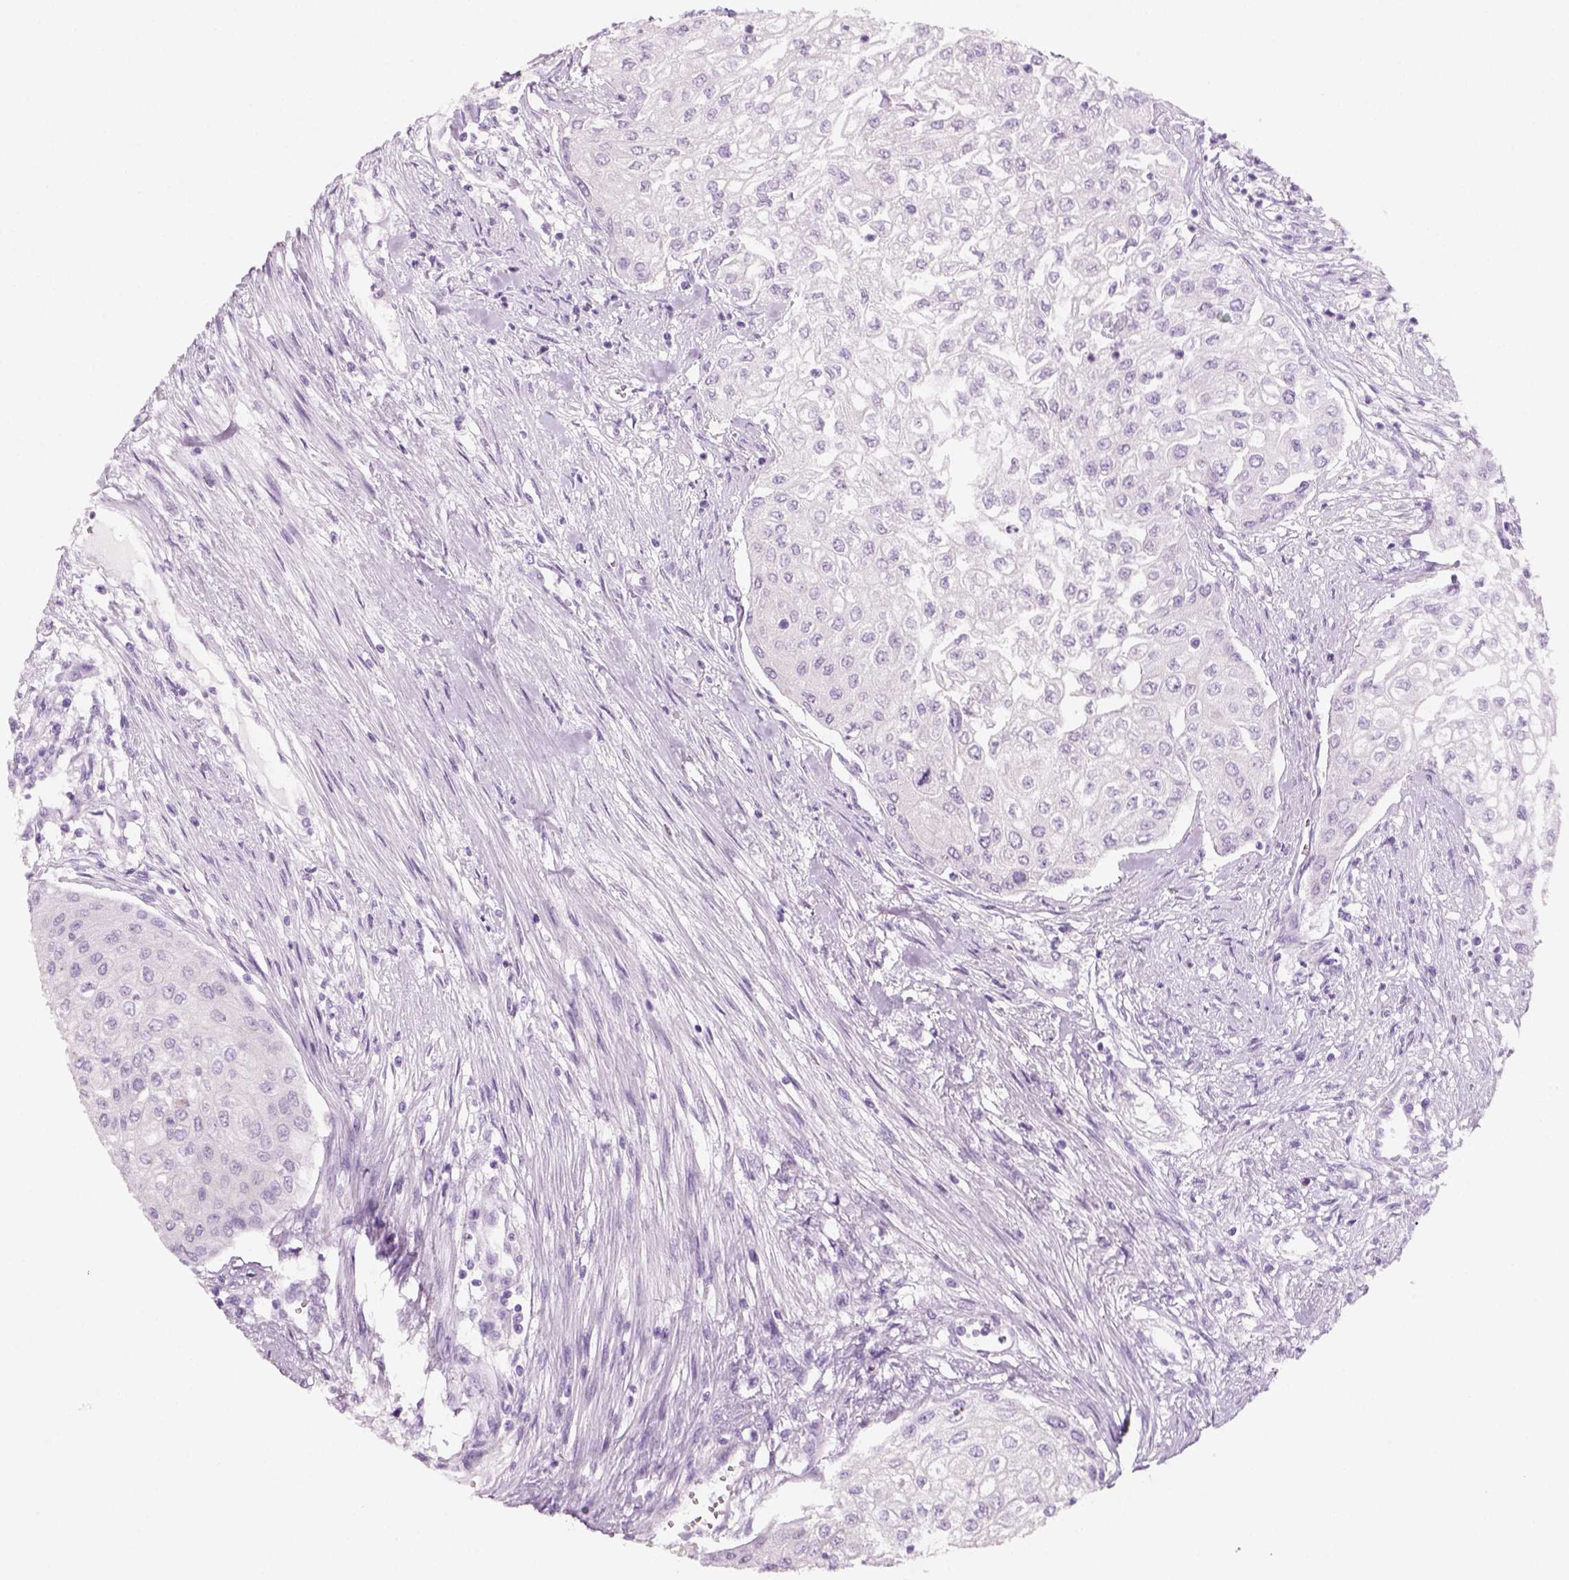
{"staining": {"intensity": "negative", "quantity": "none", "location": "none"}, "tissue": "urothelial cancer", "cell_type": "Tumor cells", "image_type": "cancer", "snomed": [{"axis": "morphology", "description": "Urothelial carcinoma, High grade"}, {"axis": "topography", "description": "Urinary bladder"}], "caption": "A histopathology image of human high-grade urothelial carcinoma is negative for staining in tumor cells.", "gene": "KRTAP11-1", "patient": {"sex": "male", "age": 62}}